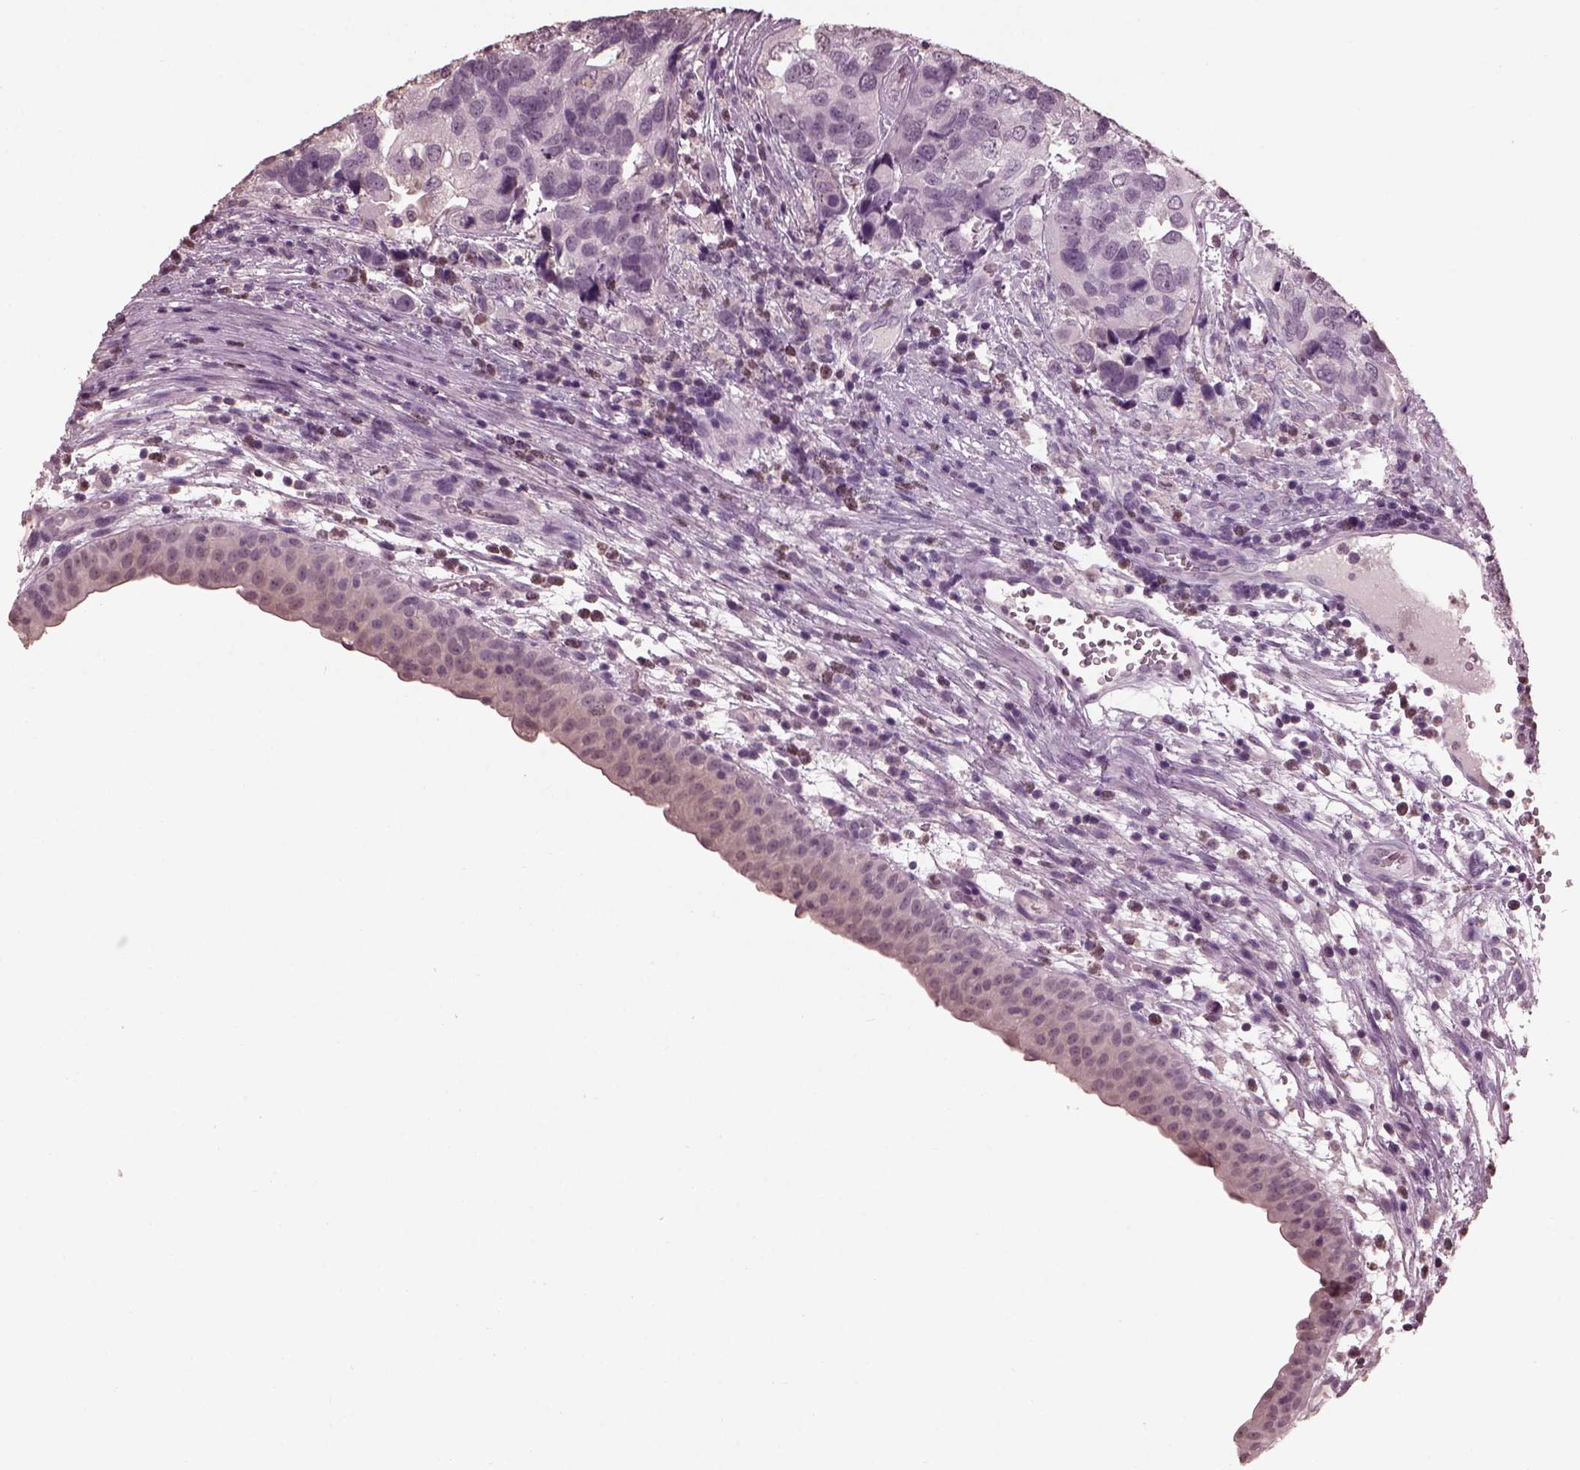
{"staining": {"intensity": "negative", "quantity": "none", "location": "none"}, "tissue": "urothelial cancer", "cell_type": "Tumor cells", "image_type": "cancer", "snomed": [{"axis": "morphology", "description": "Urothelial carcinoma, High grade"}, {"axis": "topography", "description": "Urinary bladder"}], "caption": "Tumor cells show no significant positivity in urothelial cancer.", "gene": "TSKS", "patient": {"sex": "male", "age": 60}}